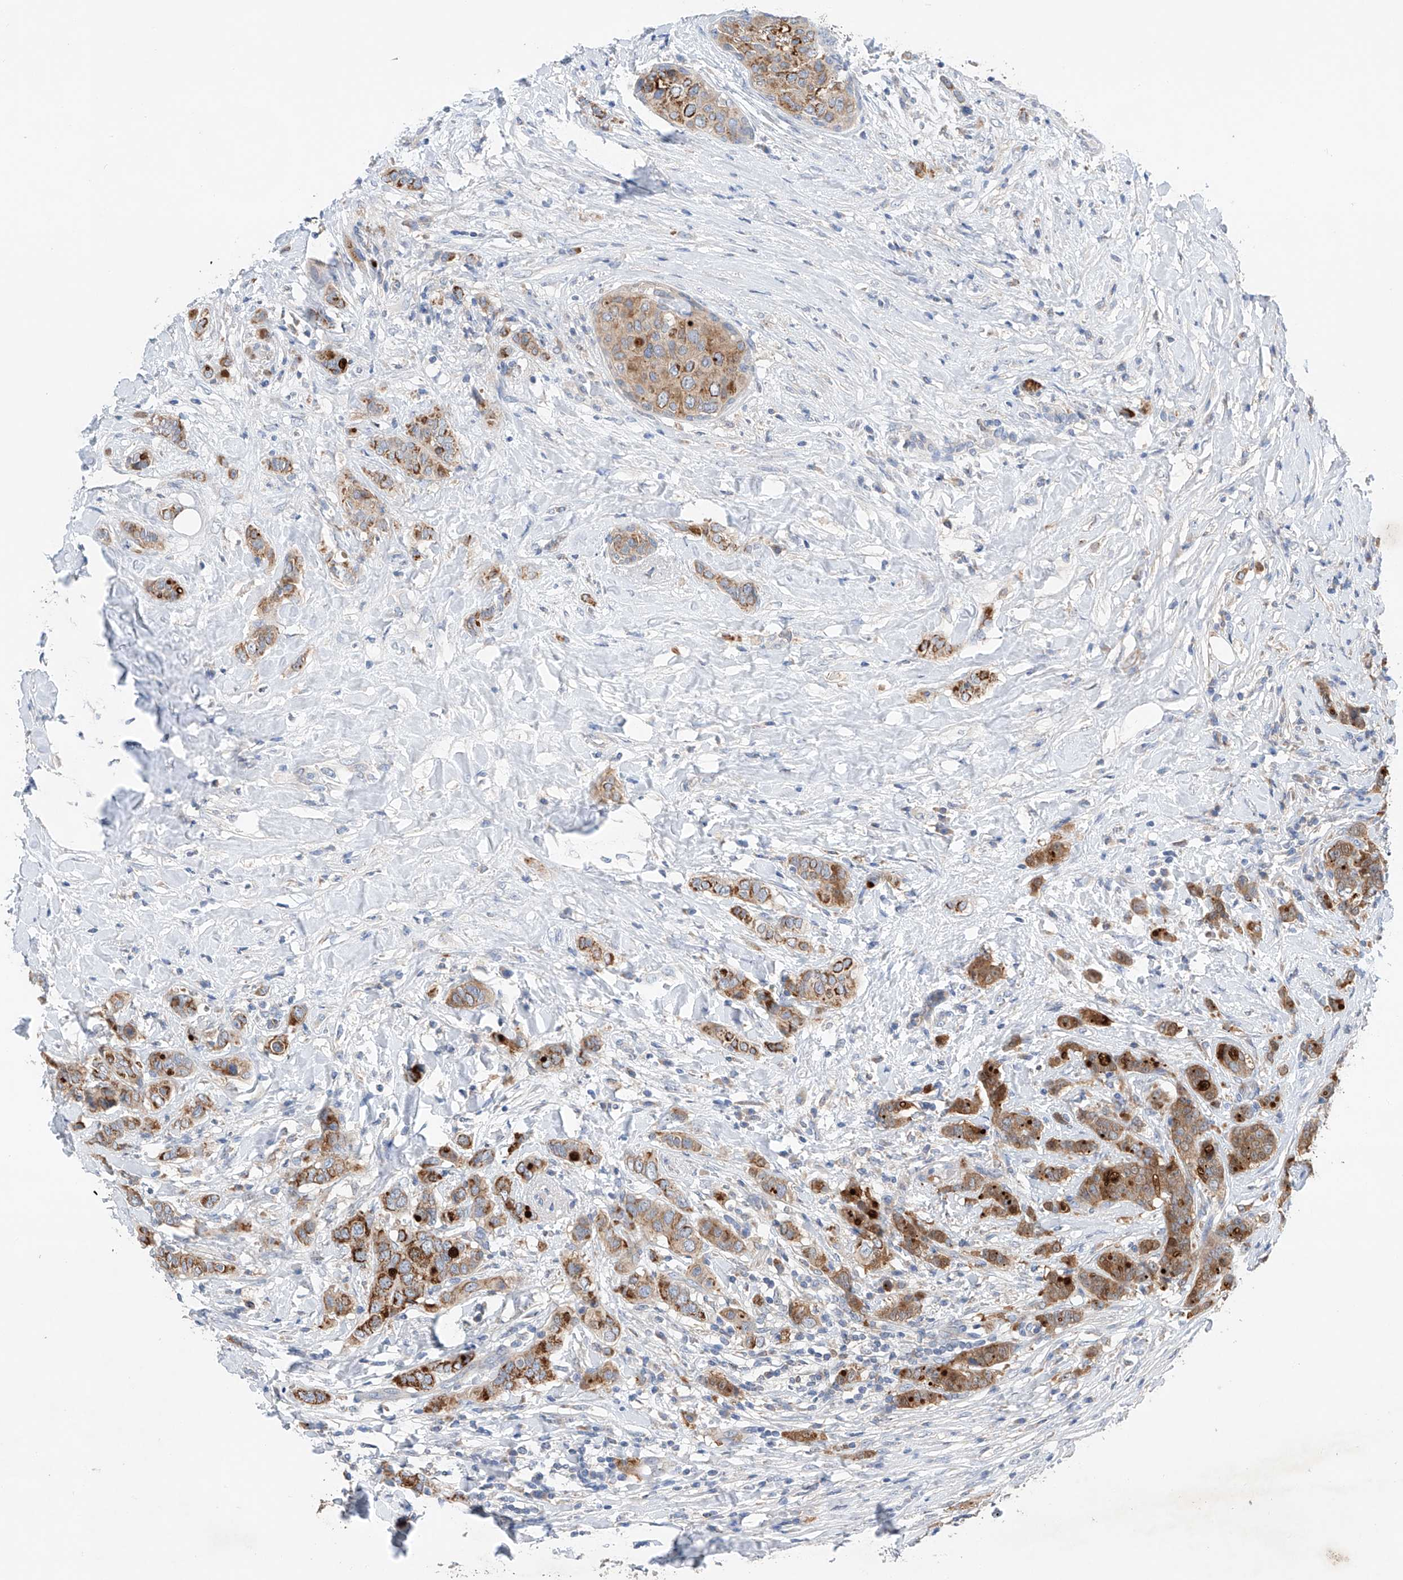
{"staining": {"intensity": "moderate", "quantity": ">75%", "location": "cytoplasmic/membranous"}, "tissue": "breast cancer", "cell_type": "Tumor cells", "image_type": "cancer", "snomed": [{"axis": "morphology", "description": "Lobular carcinoma"}, {"axis": "topography", "description": "Breast"}], "caption": "Breast cancer stained with immunohistochemistry (IHC) reveals moderate cytoplasmic/membranous staining in approximately >75% of tumor cells. (Stains: DAB in brown, nuclei in blue, Microscopy: brightfield microscopy at high magnification).", "gene": "GPC4", "patient": {"sex": "female", "age": 51}}